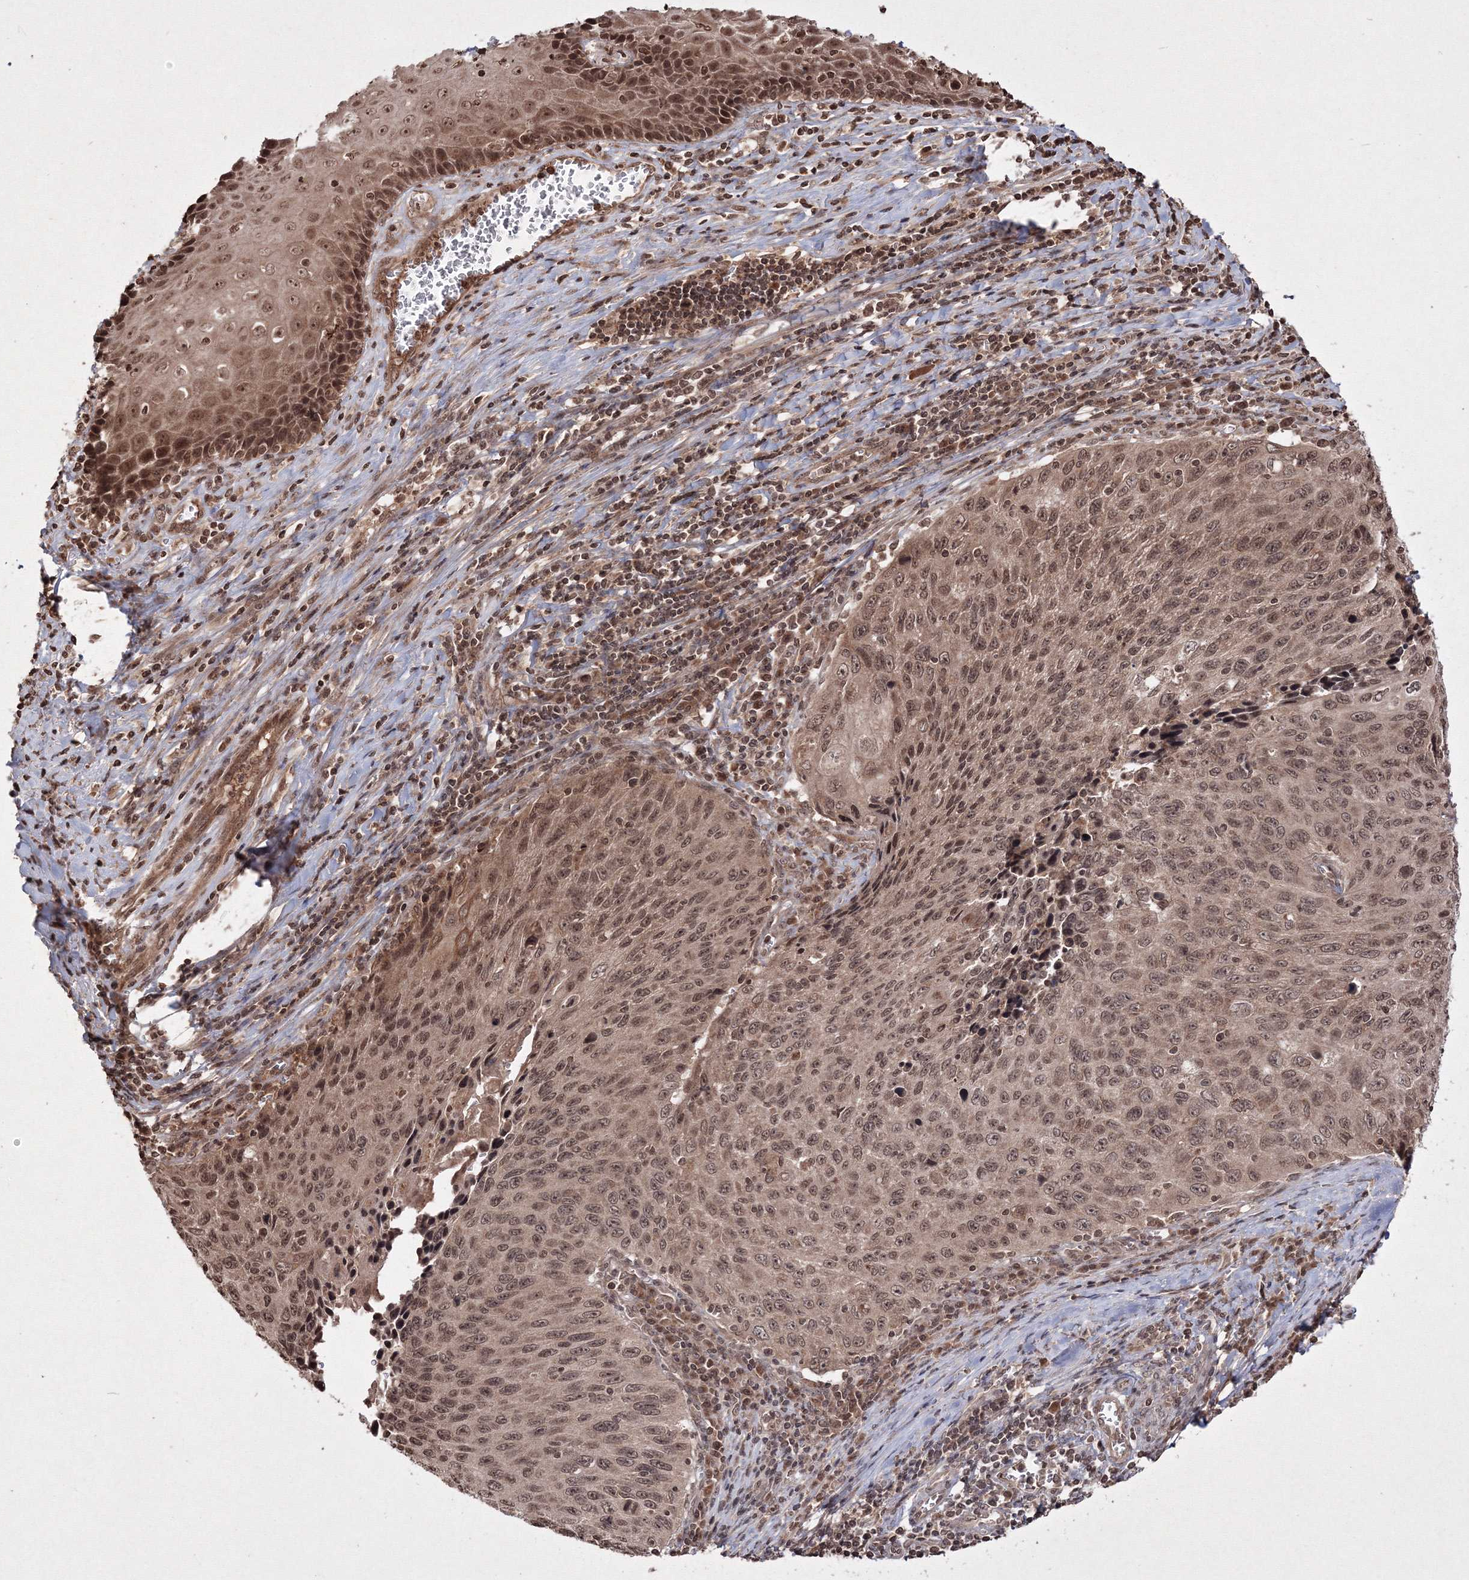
{"staining": {"intensity": "moderate", "quantity": ">75%", "location": "nuclear"}, "tissue": "cervical cancer", "cell_type": "Tumor cells", "image_type": "cancer", "snomed": [{"axis": "morphology", "description": "Squamous cell carcinoma, NOS"}, {"axis": "topography", "description": "Cervix"}], "caption": "High-power microscopy captured an immunohistochemistry image of squamous cell carcinoma (cervical), revealing moderate nuclear positivity in about >75% of tumor cells.", "gene": "PEX13", "patient": {"sex": "female", "age": 53}}